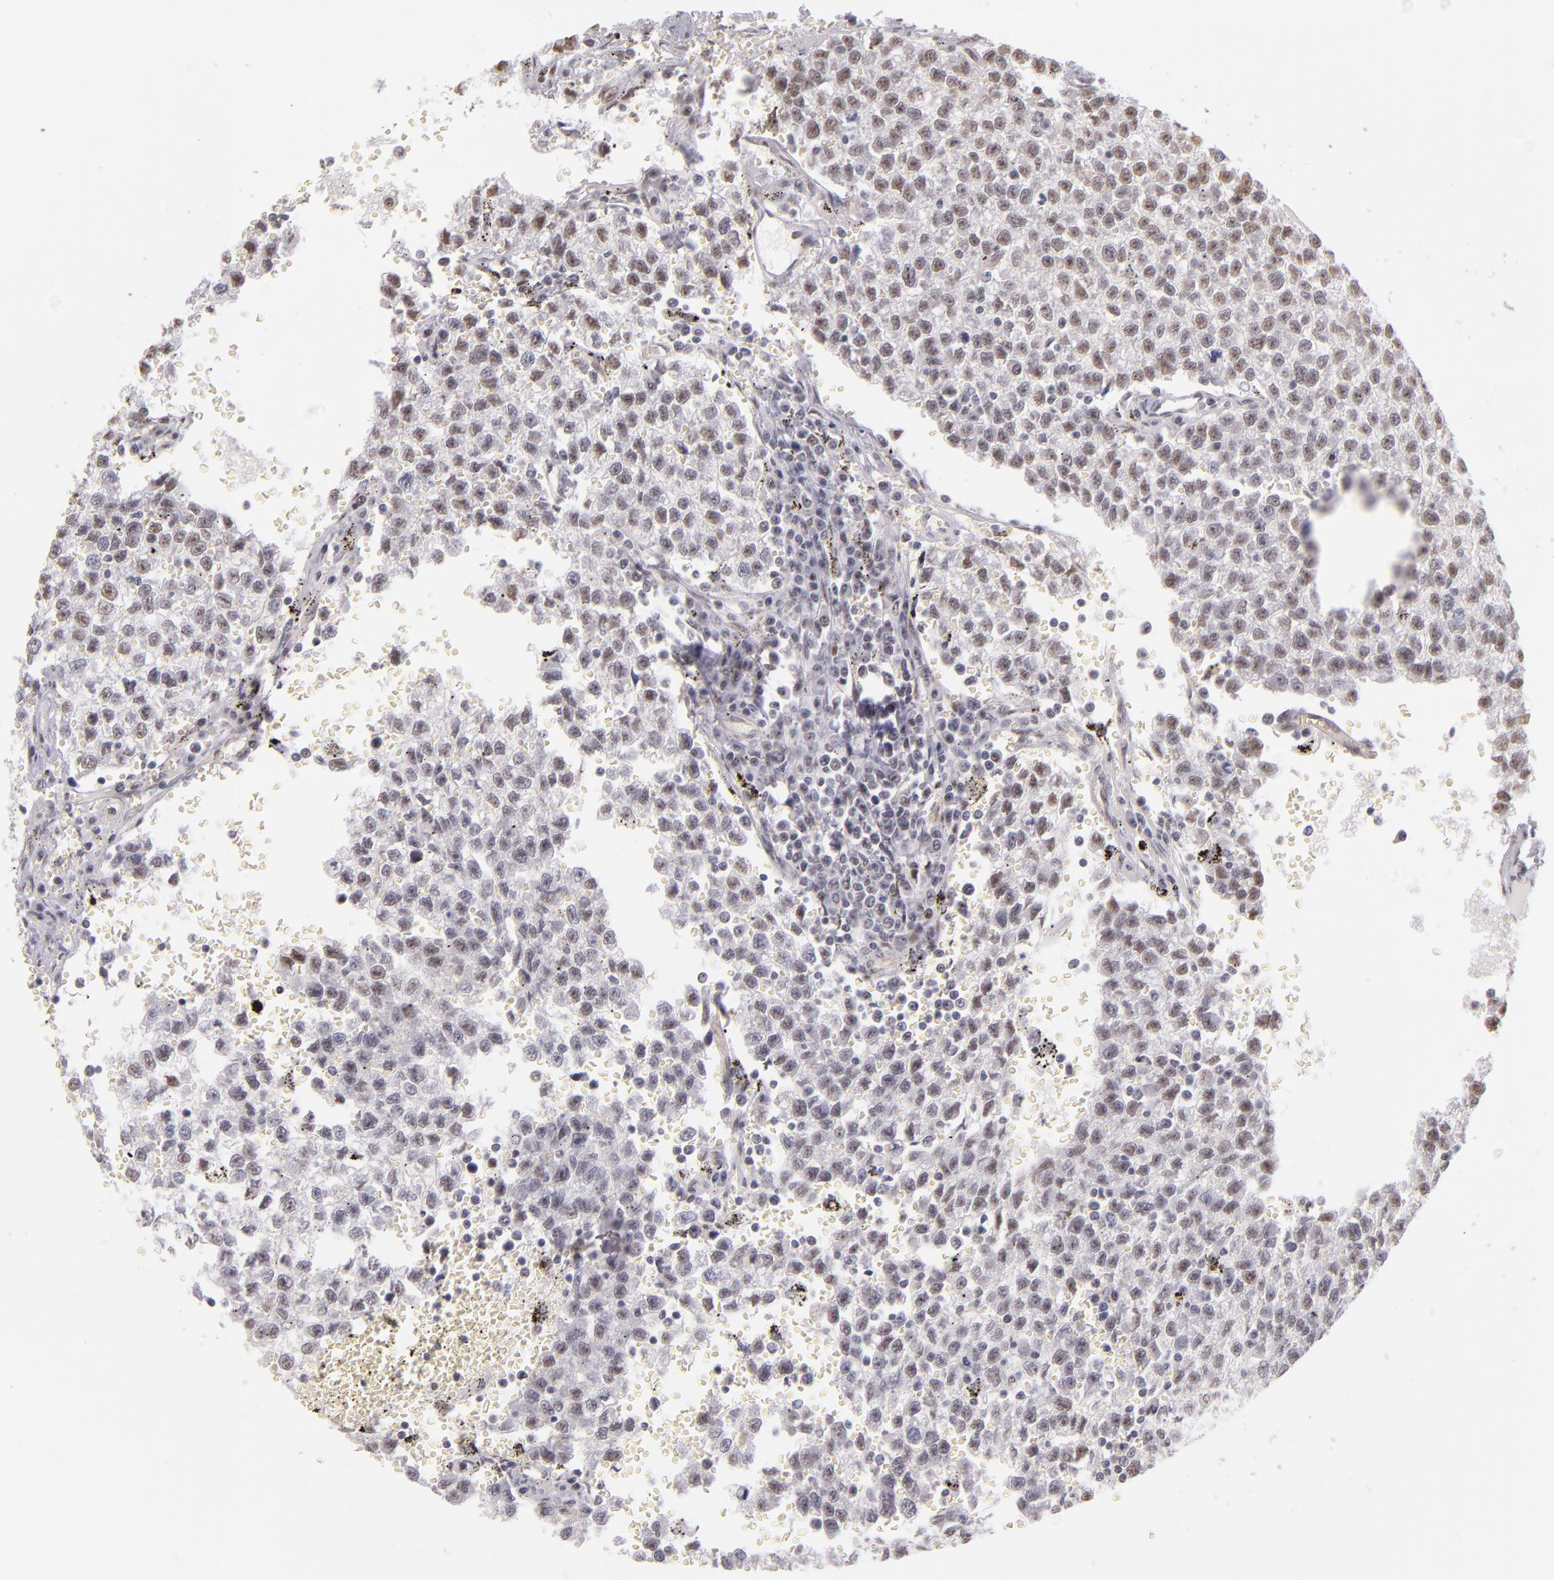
{"staining": {"intensity": "moderate", "quantity": ">75%", "location": "nuclear"}, "tissue": "testis cancer", "cell_type": "Tumor cells", "image_type": "cancer", "snomed": [{"axis": "morphology", "description": "Seminoma, NOS"}, {"axis": "topography", "description": "Testis"}], "caption": "Human seminoma (testis) stained for a protein (brown) reveals moderate nuclear positive staining in approximately >75% of tumor cells.", "gene": "NCOR2", "patient": {"sex": "male", "age": 35}}